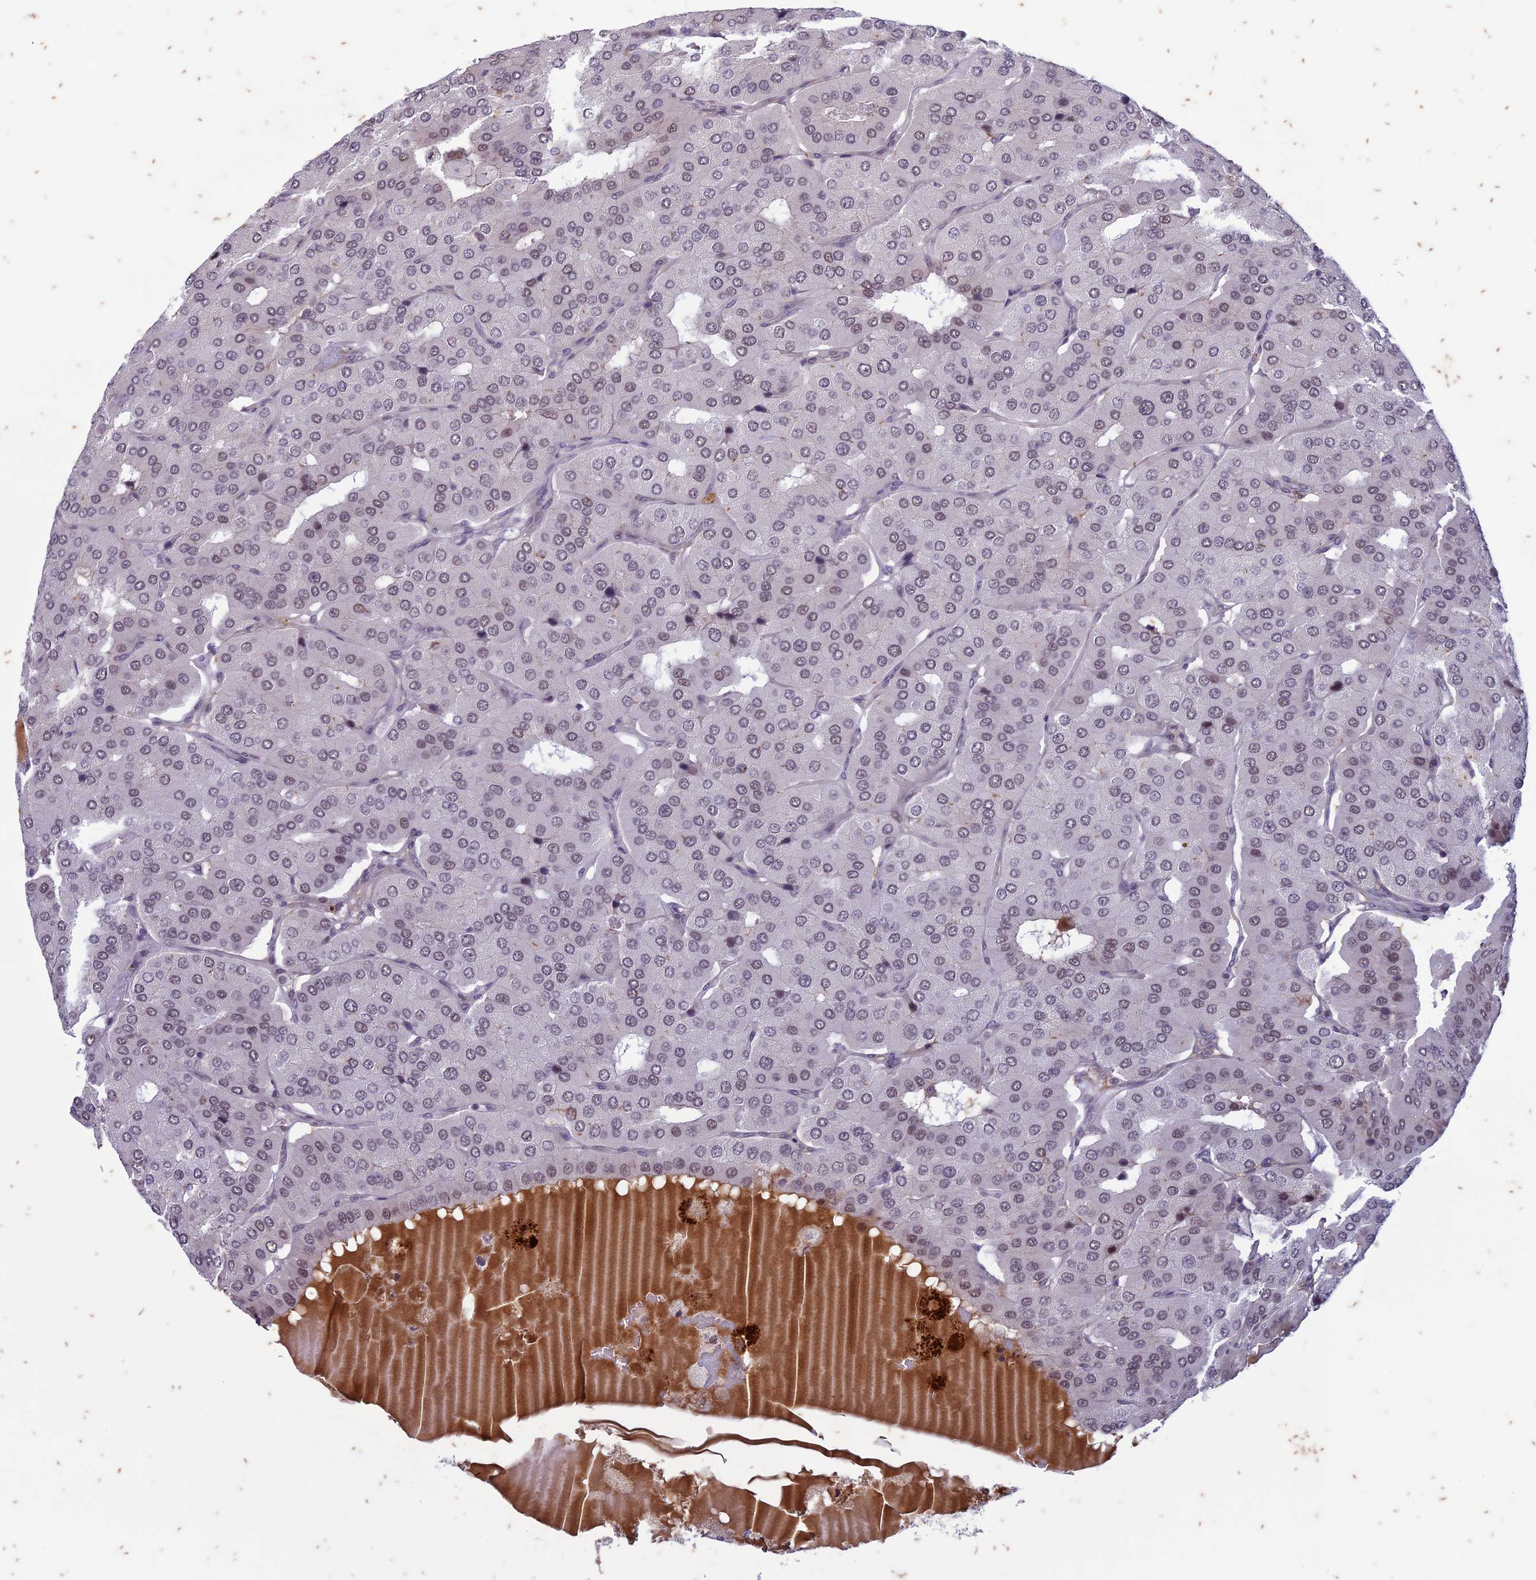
{"staining": {"intensity": "weak", "quantity": "25%-75%", "location": "nuclear"}, "tissue": "parathyroid gland", "cell_type": "Glandular cells", "image_type": "normal", "snomed": [{"axis": "morphology", "description": "Normal tissue, NOS"}, {"axis": "morphology", "description": "Adenoma, NOS"}, {"axis": "topography", "description": "Parathyroid gland"}], "caption": "Parathyroid gland stained with immunohistochemistry shows weak nuclear staining in about 25%-75% of glandular cells.", "gene": "PABPN1L", "patient": {"sex": "female", "age": 86}}